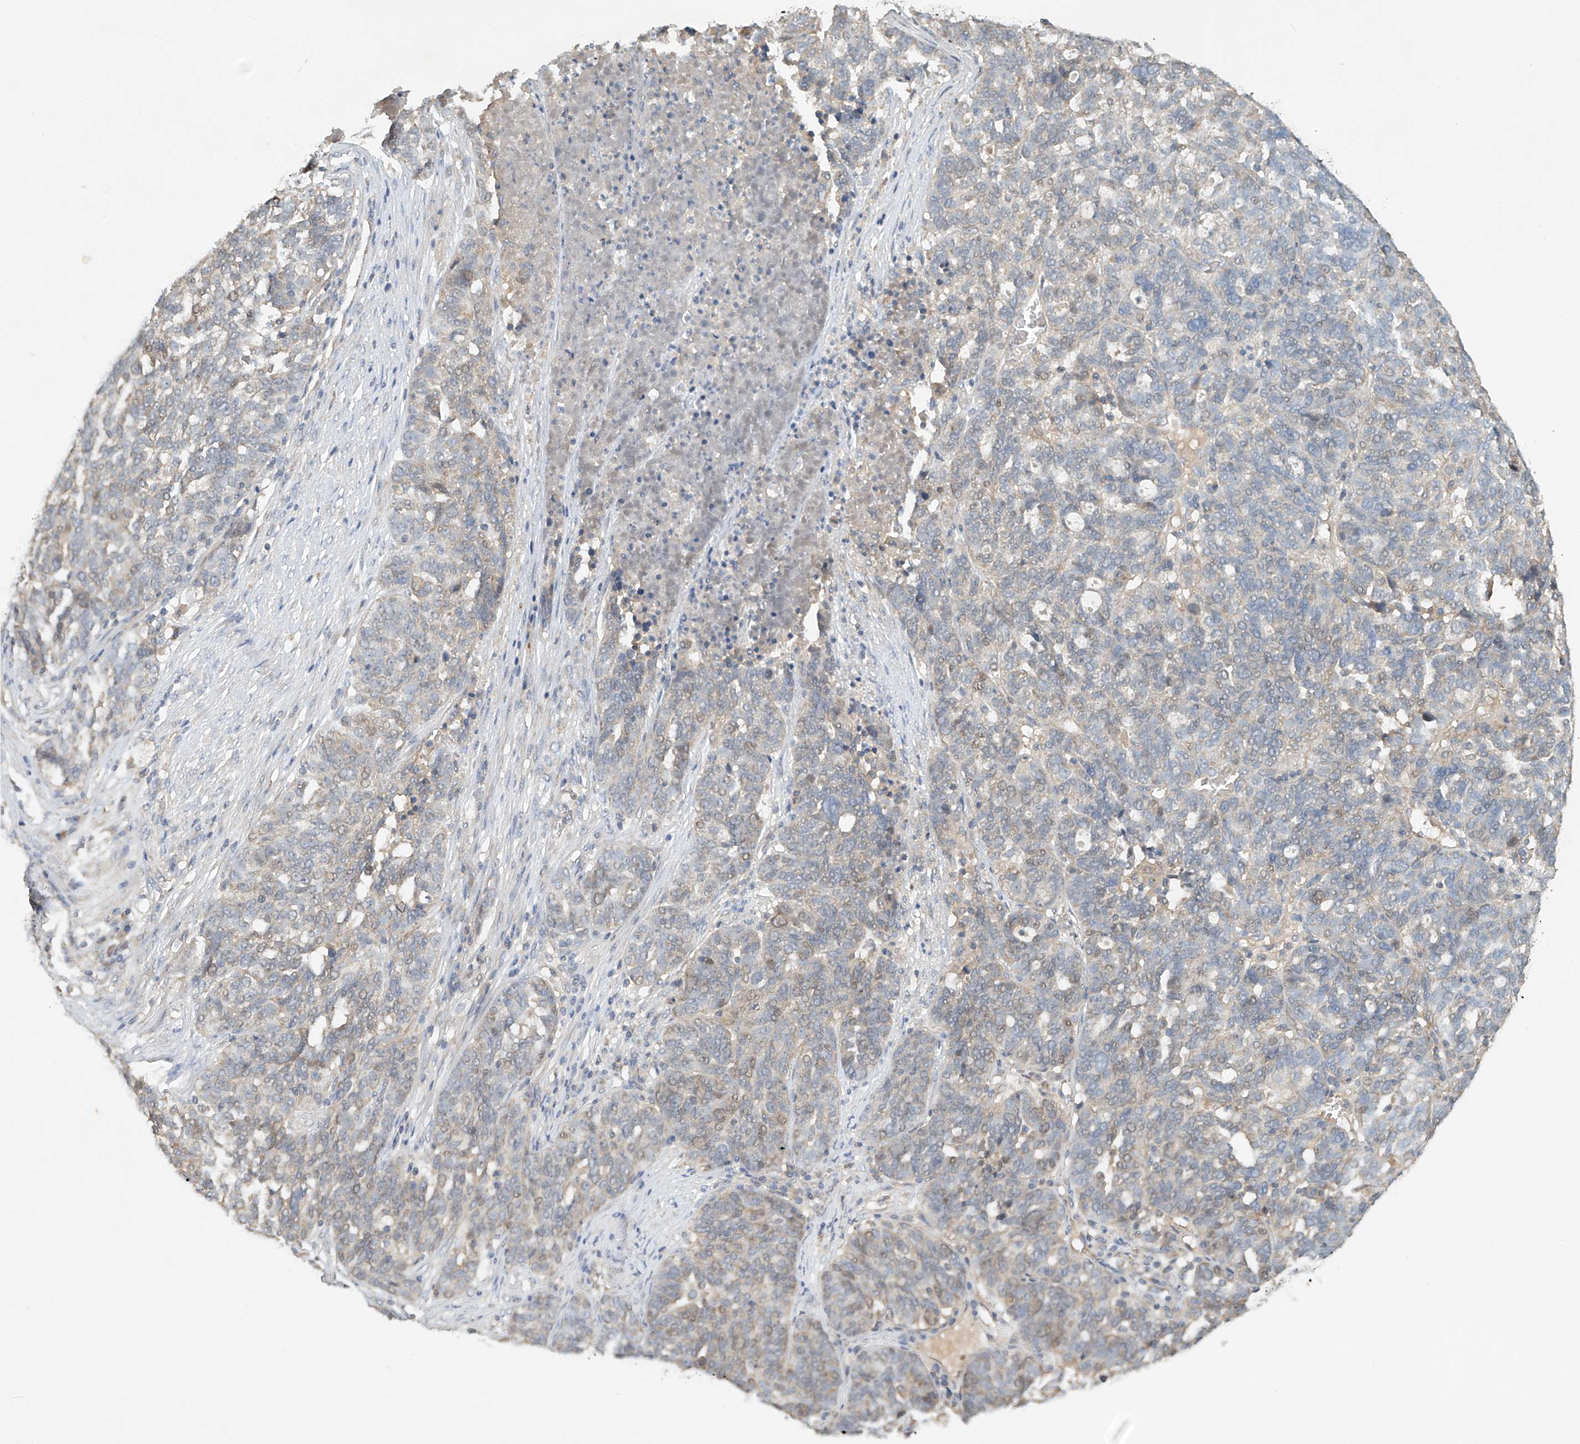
{"staining": {"intensity": "weak", "quantity": "<25%", "location": "cytoplasmic/membranous"}, "tissue": "ovarian cancer", "cell_type": "Tumor cells", "image_type": "cancer", "snomed": [{"axis": "morphology", "description": "Cystadenocarcinoma, serous, NOS"}, {"axis": "topography", "description": "Ovary"}], "caption": "A micrograph of human ovarian cancer is negative for staining in tumor cells.", "gene": "GNB1L", "patient": {"sex": "female", "age": 59}}